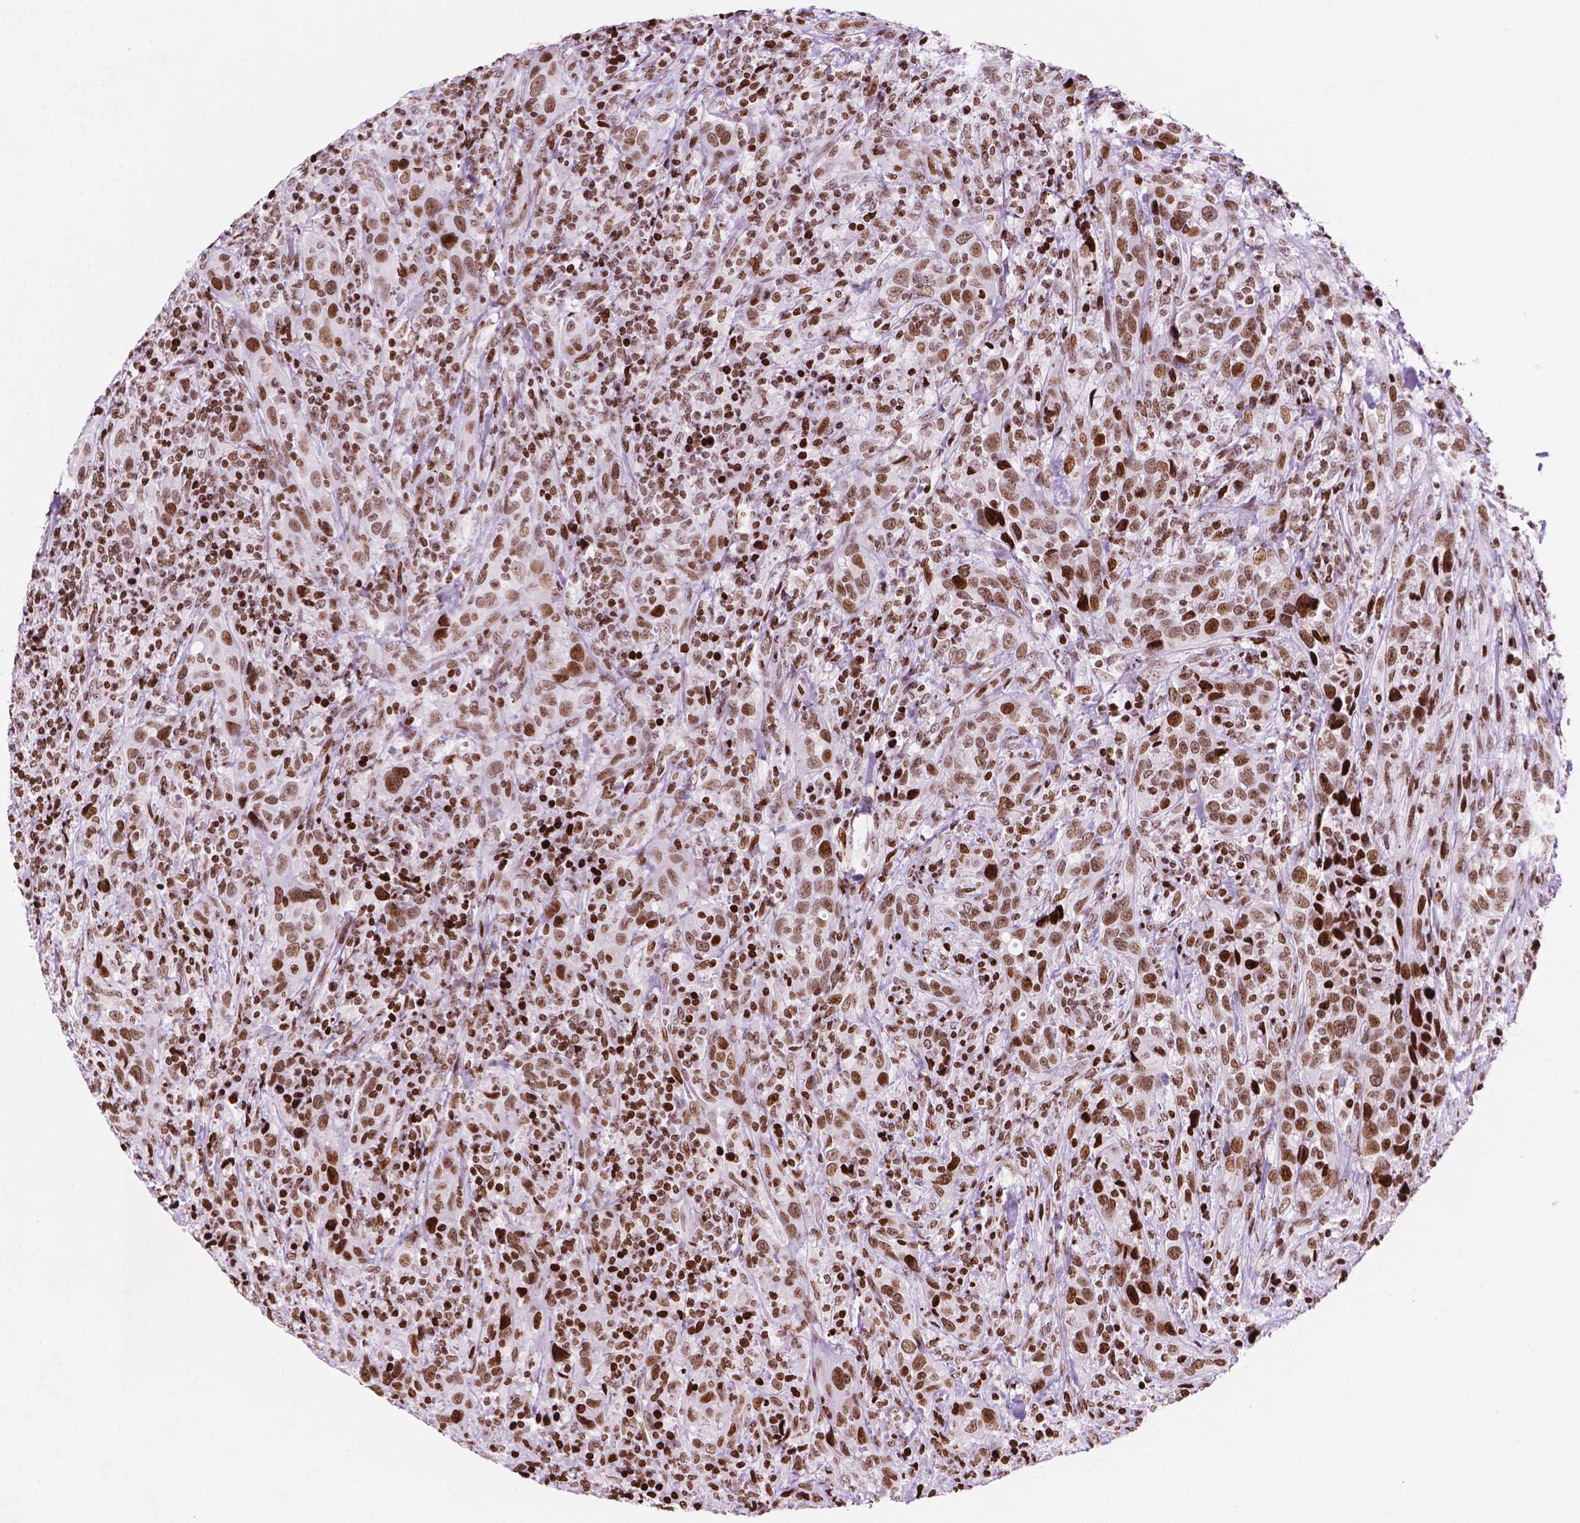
{"staining": {"intensity": "moderate", "quantity": ">75%", "location": "nuclear"}, "tissue": "urothelial cancer", "cell_type": "Tumor cells", "image_type": "cancer", "snomed": [{"axis": "morphology", "description": "Urothelial carcinoma, NOS"}, {"axis": "morphology", "description": "Urothelial carcinoma, High grade"}, {"axis": "topography", "description": "Urinary bladder"}], "caption": "This histopathology image reveals IHC staining of human urothelial cancer, with medium moderate nuclear positivity in approximately >75% of tumor cells.", "gene": "TMEM250", "patient": {"sex": "female", "age": 64}}